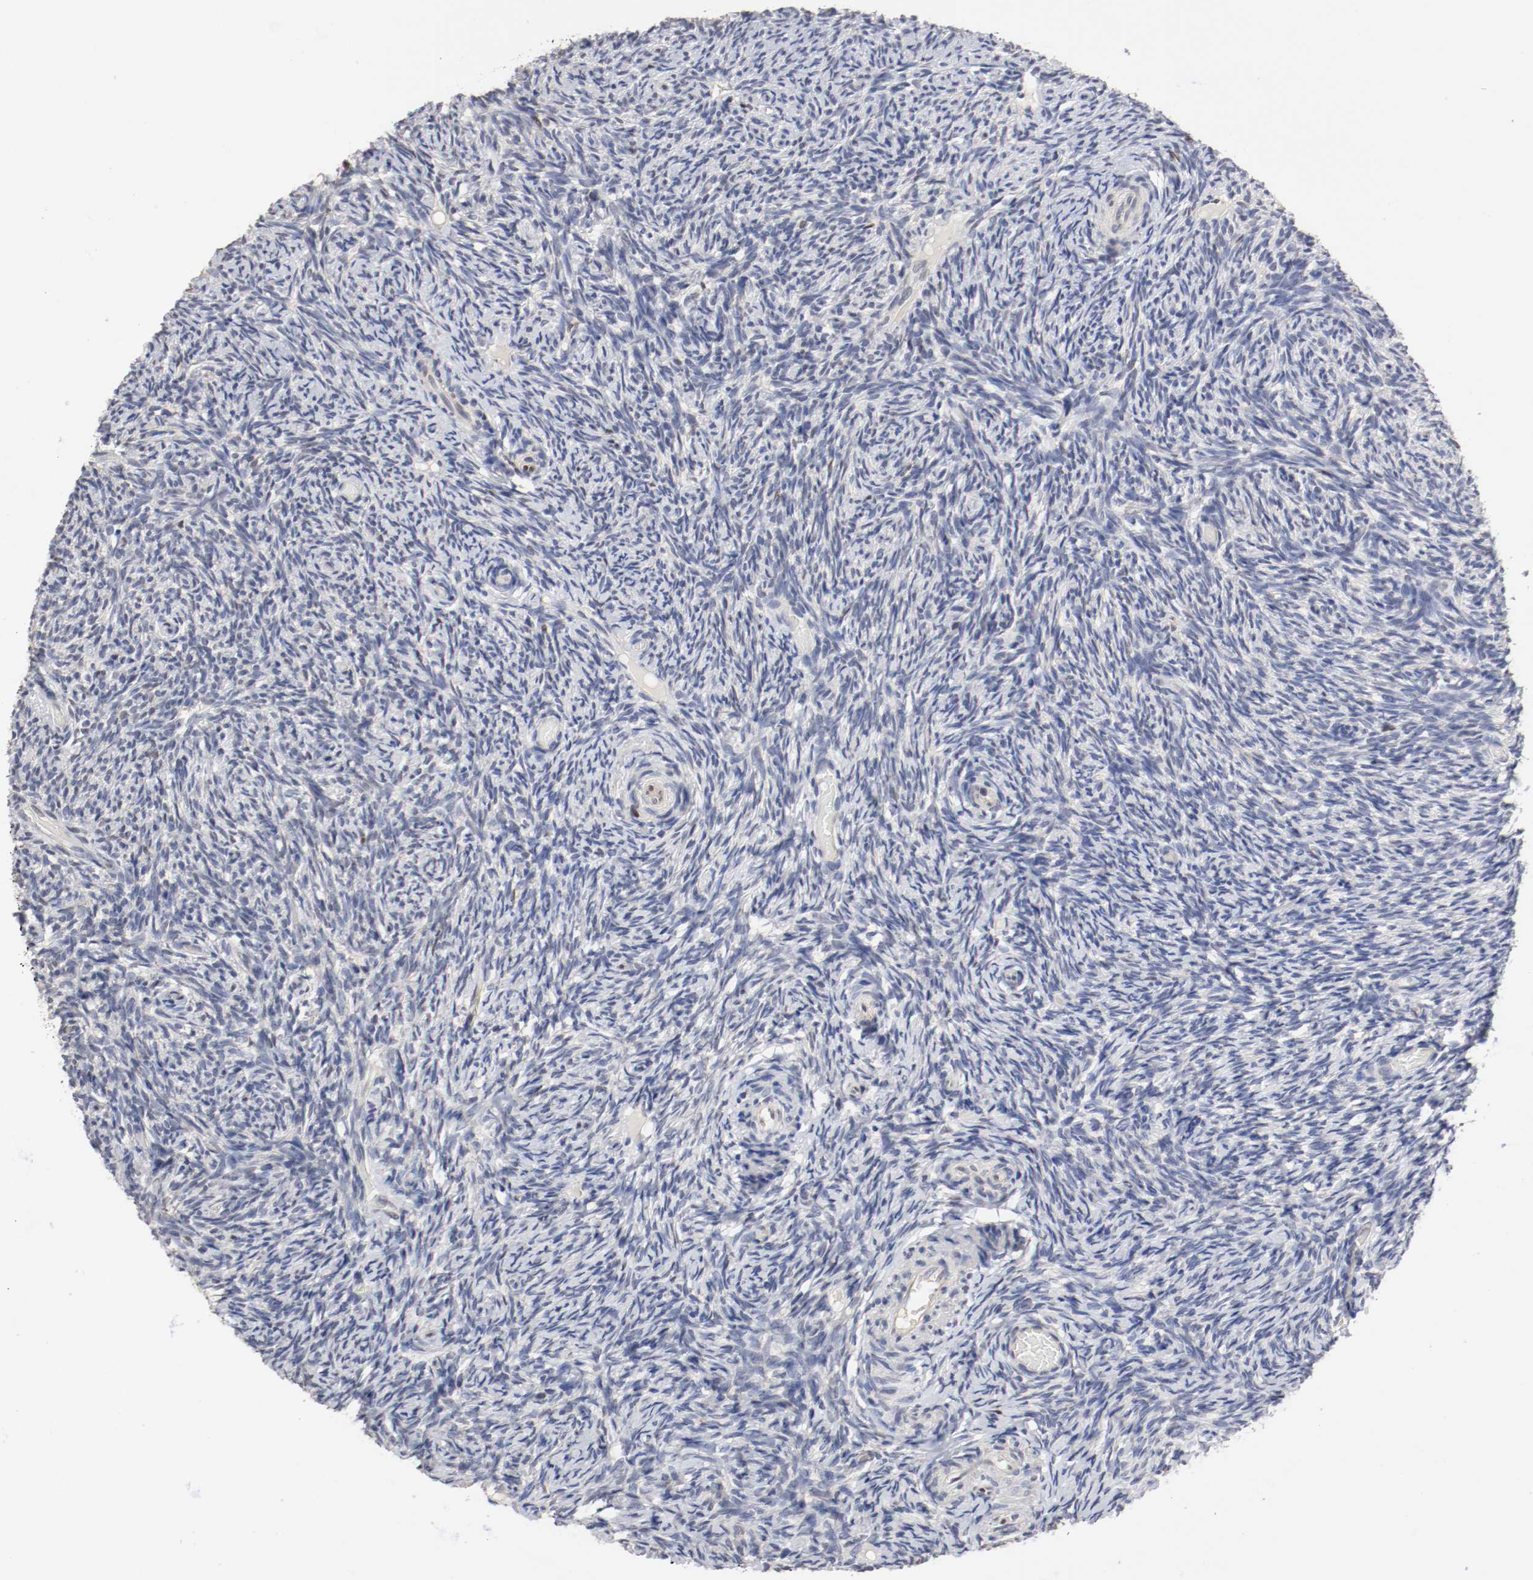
{"staining": {"intensity": "weak", "quantity": "<25%", "location": "nuclear"}, "tissue": "ovary", "cell_type": "Ovarian stroma cells", "image_type": "normal", "snomed": [{"axis": "morphology", "description": "Normal tissue, NOS"}, {"axis": "topography", "description": "Ovary"}], "caption": "Immunohistochemical staining of benign ovary shows no significant positivity in ovarian stroma cells. Brightfield microscopy of immunohistochemistry stained with DAB (brown) and hematoxylin (blue), captured at high magnification.", "gene": "FOSL2", "patient": {"sex": "female", "age": 60}}